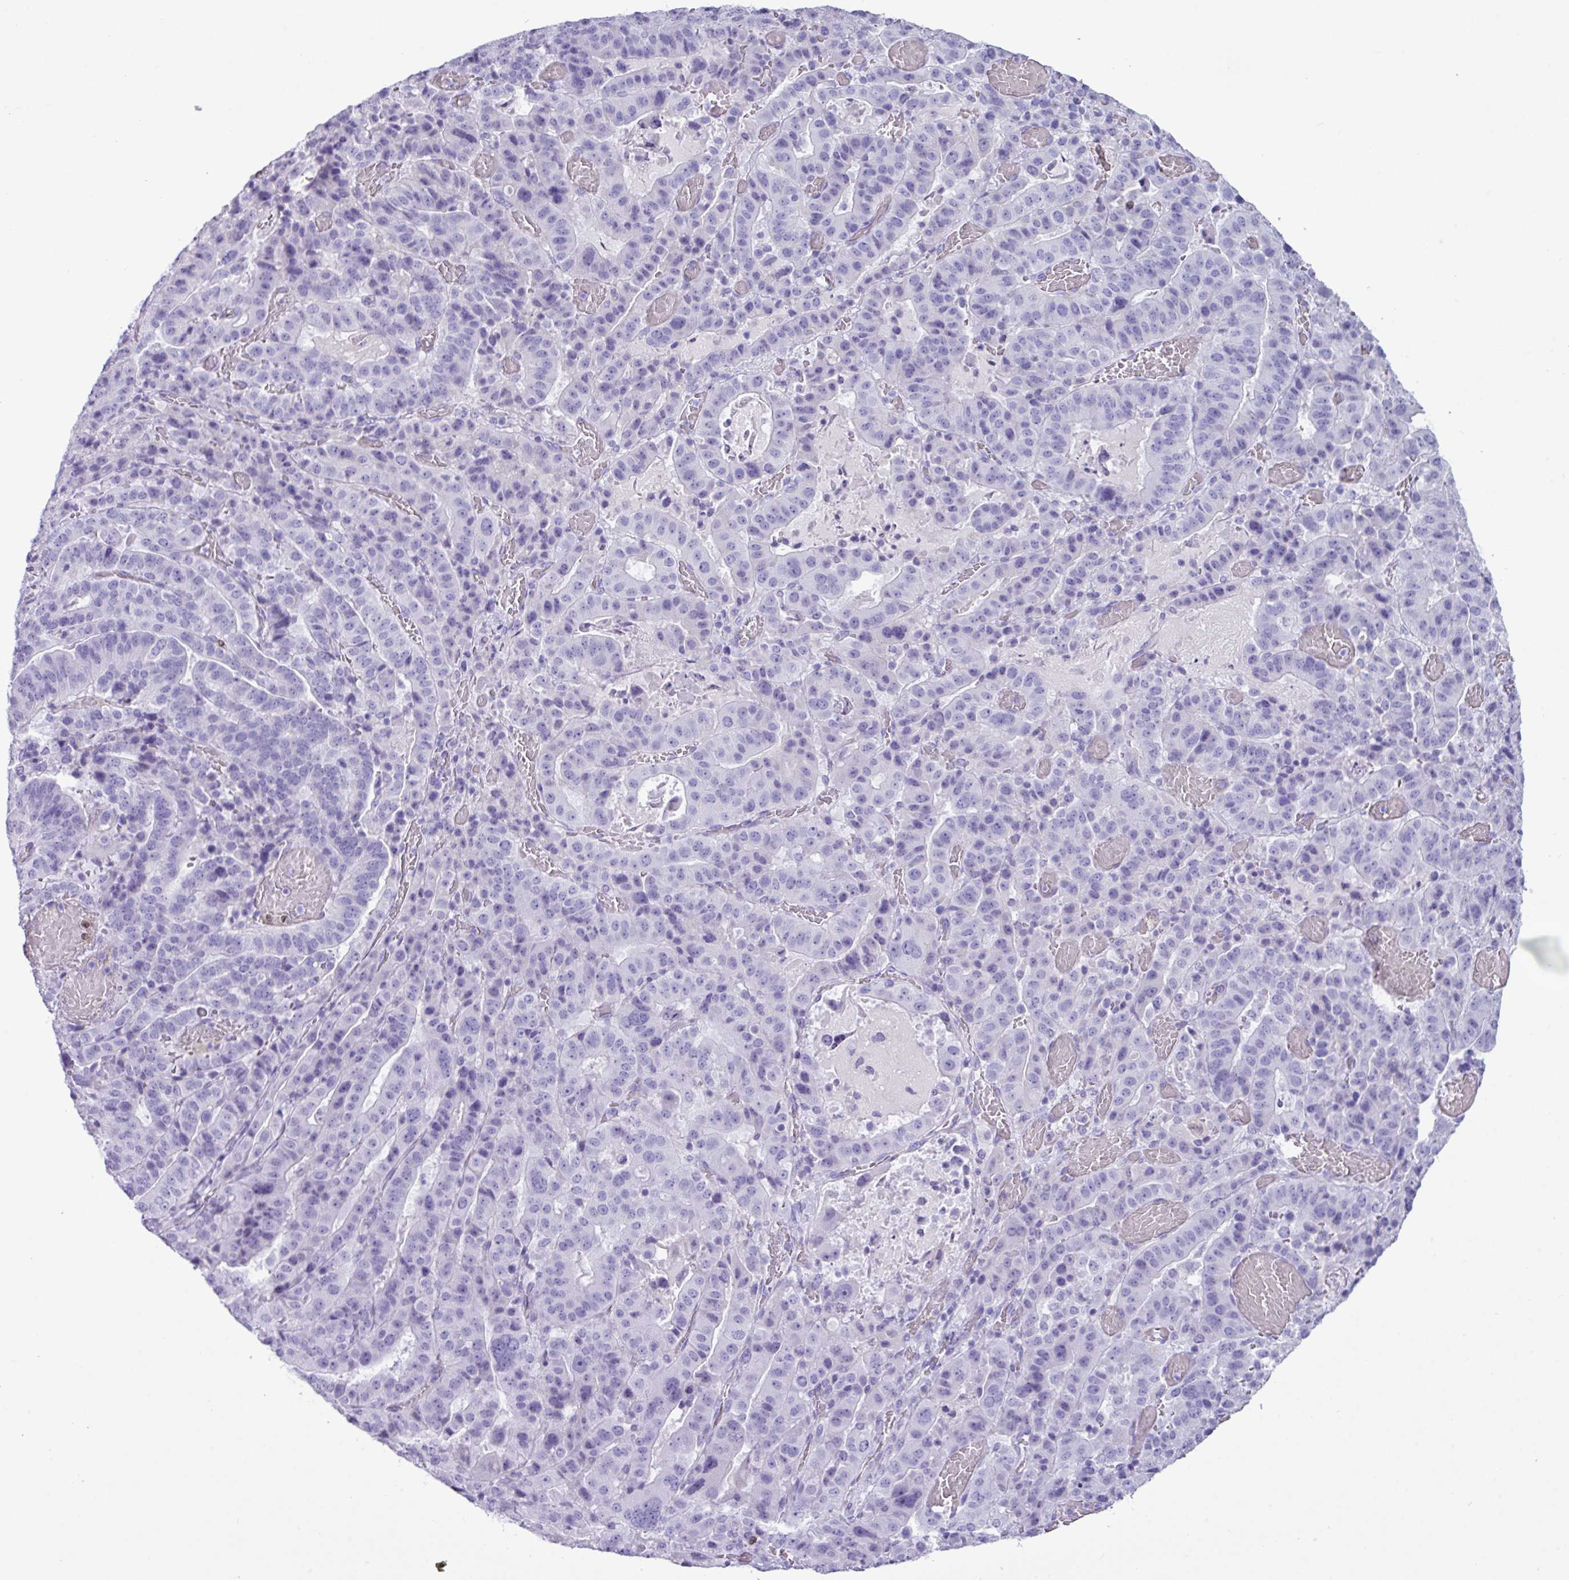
{"staining": {"intensity": "negative", "quantity": "none", "location": "none"}, "tissue": "stomach cancer", "cell_type": "Tumor cells", "image_type": "cancer", "snomed": [{"axis": "morphology", "description": "Adenocarcinoma, NOS"}, {"axis": "topography", "description": "Stomach"}], "caption": "The immunohistochemistry photomicrograph has no significant positivity in tumor cells of stomach cancer tissue. (Stains: DAB immunohistochemistry with hematoxylin counter stain, Microscopy: brightfield microscopy at high magnification).", "gene": "ZNF524", "patient": {"sex": "male", "age": 48}}